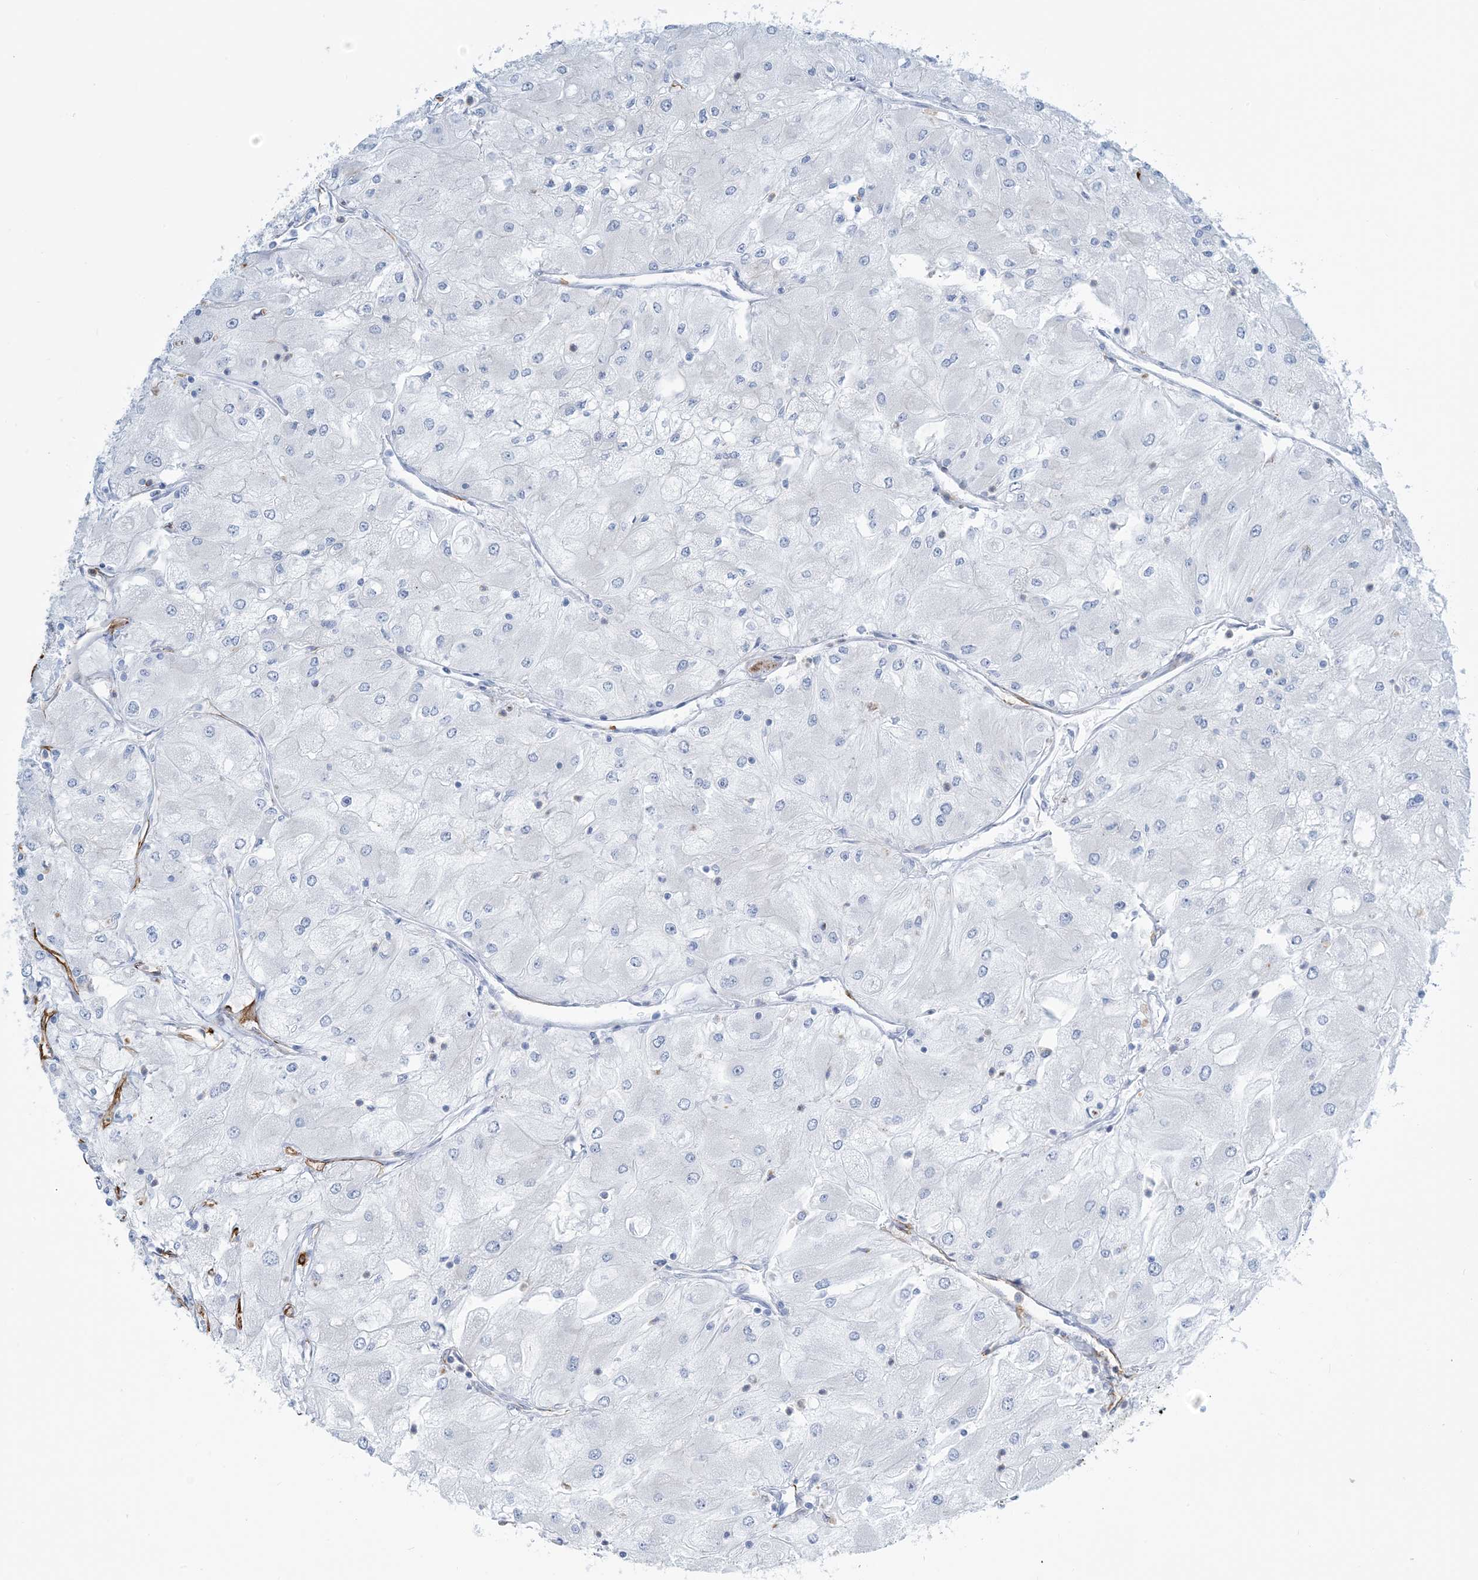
{"staining": {"intensity": "negative", "quantity": "none", "location": "none"}, "tissue": "renal cancer", "cell_type": "Tumor cells", "image_type": "cancer", "snomed": [{"axis": "morphology", "description": "Adenocarcinoma, NOS"}, {"axis": "topography", "description": "Kidney"}], "caption": "Tumor cells are negative for brown protein staining in renal cancer (adenocarcinoma).", "gene": "EPS8L3", "patient": {"sex": "male", "age": 80}}